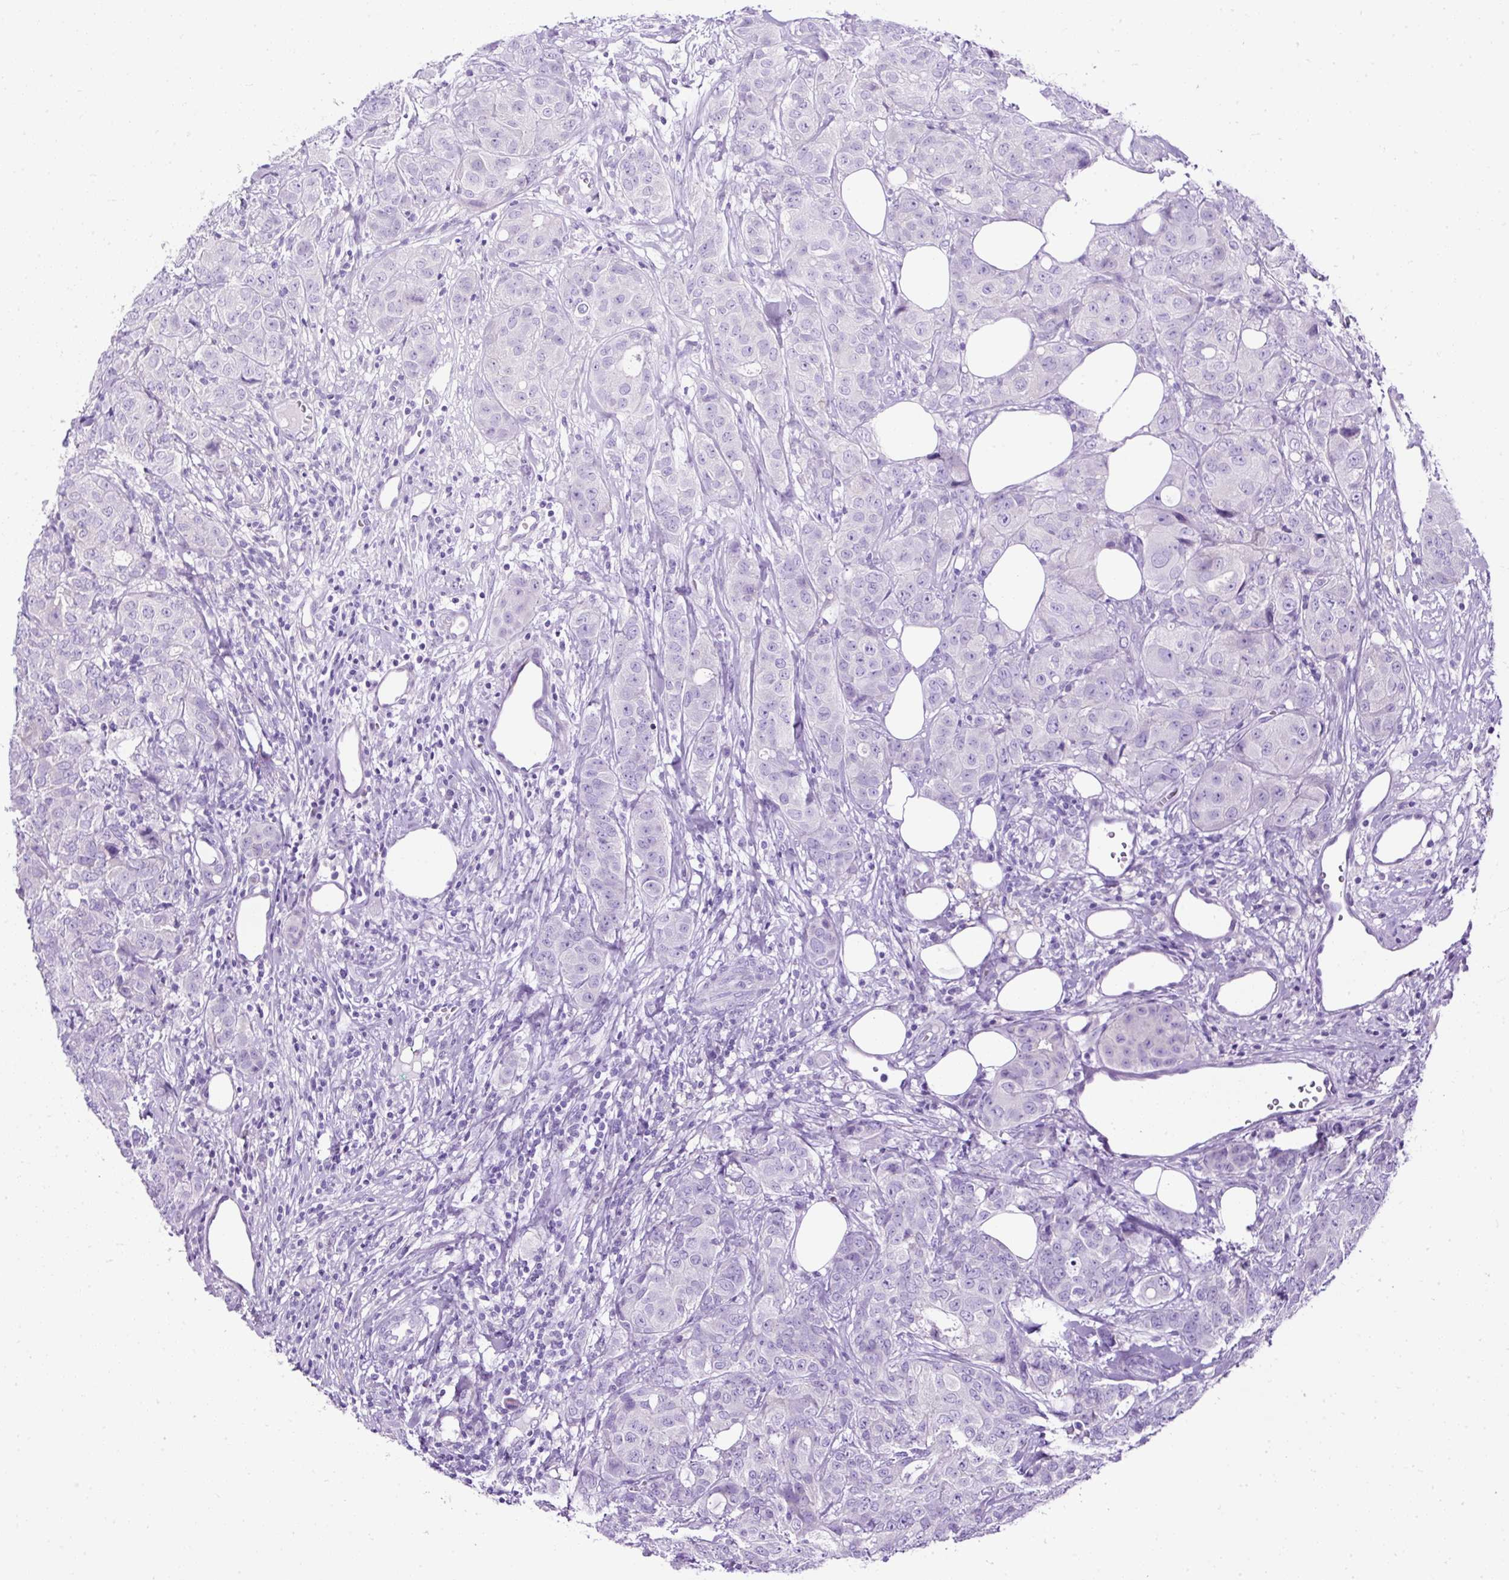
{"staining": {"intensity": "negative", "quantity": "none", "location": "none"}, "tissue": "breast cancer", "cell_type": "Tumor cells", "image_type": "cancer", "snomed": [{"axis": "morphology", "description": "Duct carcinoma"}, {"axis": "topography", "description": "Breast"}], "caption": "High power microscopy photomicrograph of an immunohistochemistry photomicrograph of breast cancer (invasive ductal carcinoma), revealing no significant expression in tumor cells.", "gene": "STOX2", "patient": {"sex": "female", "age": 43}}